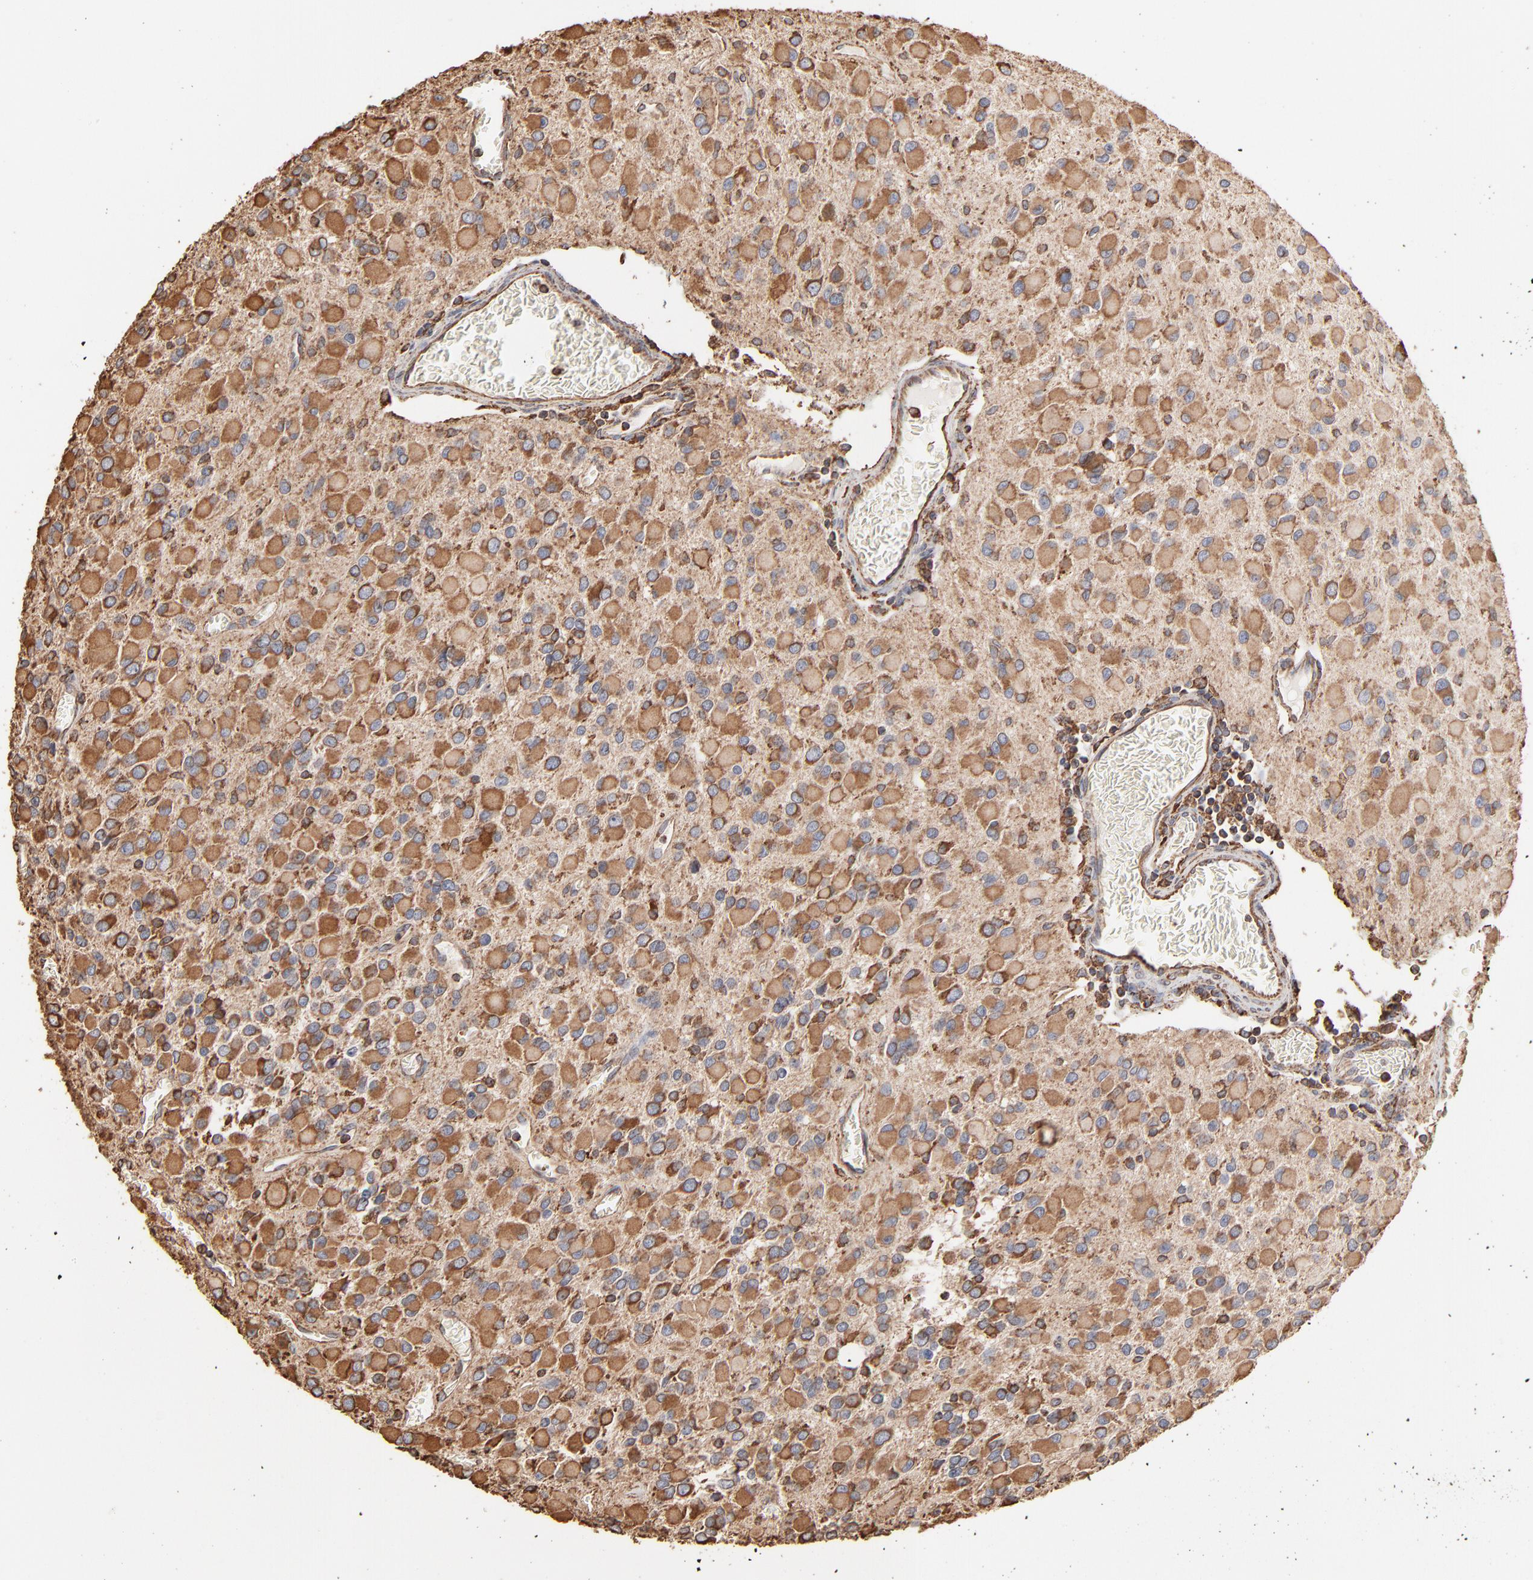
{"staining": {"intensity": "moderate", "quantity": ">75%", "location": "cytoplasmic/membranous"}, "tissue": "glioma", "cell_type": "Tumor cells", "image_type": "cancer", "snomed": [{"axis": "morphology", "description": "Glioma, malignant, Low grade"}, {"axis": "topography", "description": "Brain"}], "caption": "Immunohistochemical staining of malignant glioma (low-grade) reveals medium levels of moderate cytoplasmic/membranous protein staining in approximately >75% of tumor cells.", "gene": "PDIA3", "patient": {"sex": "male", "age": 42}}